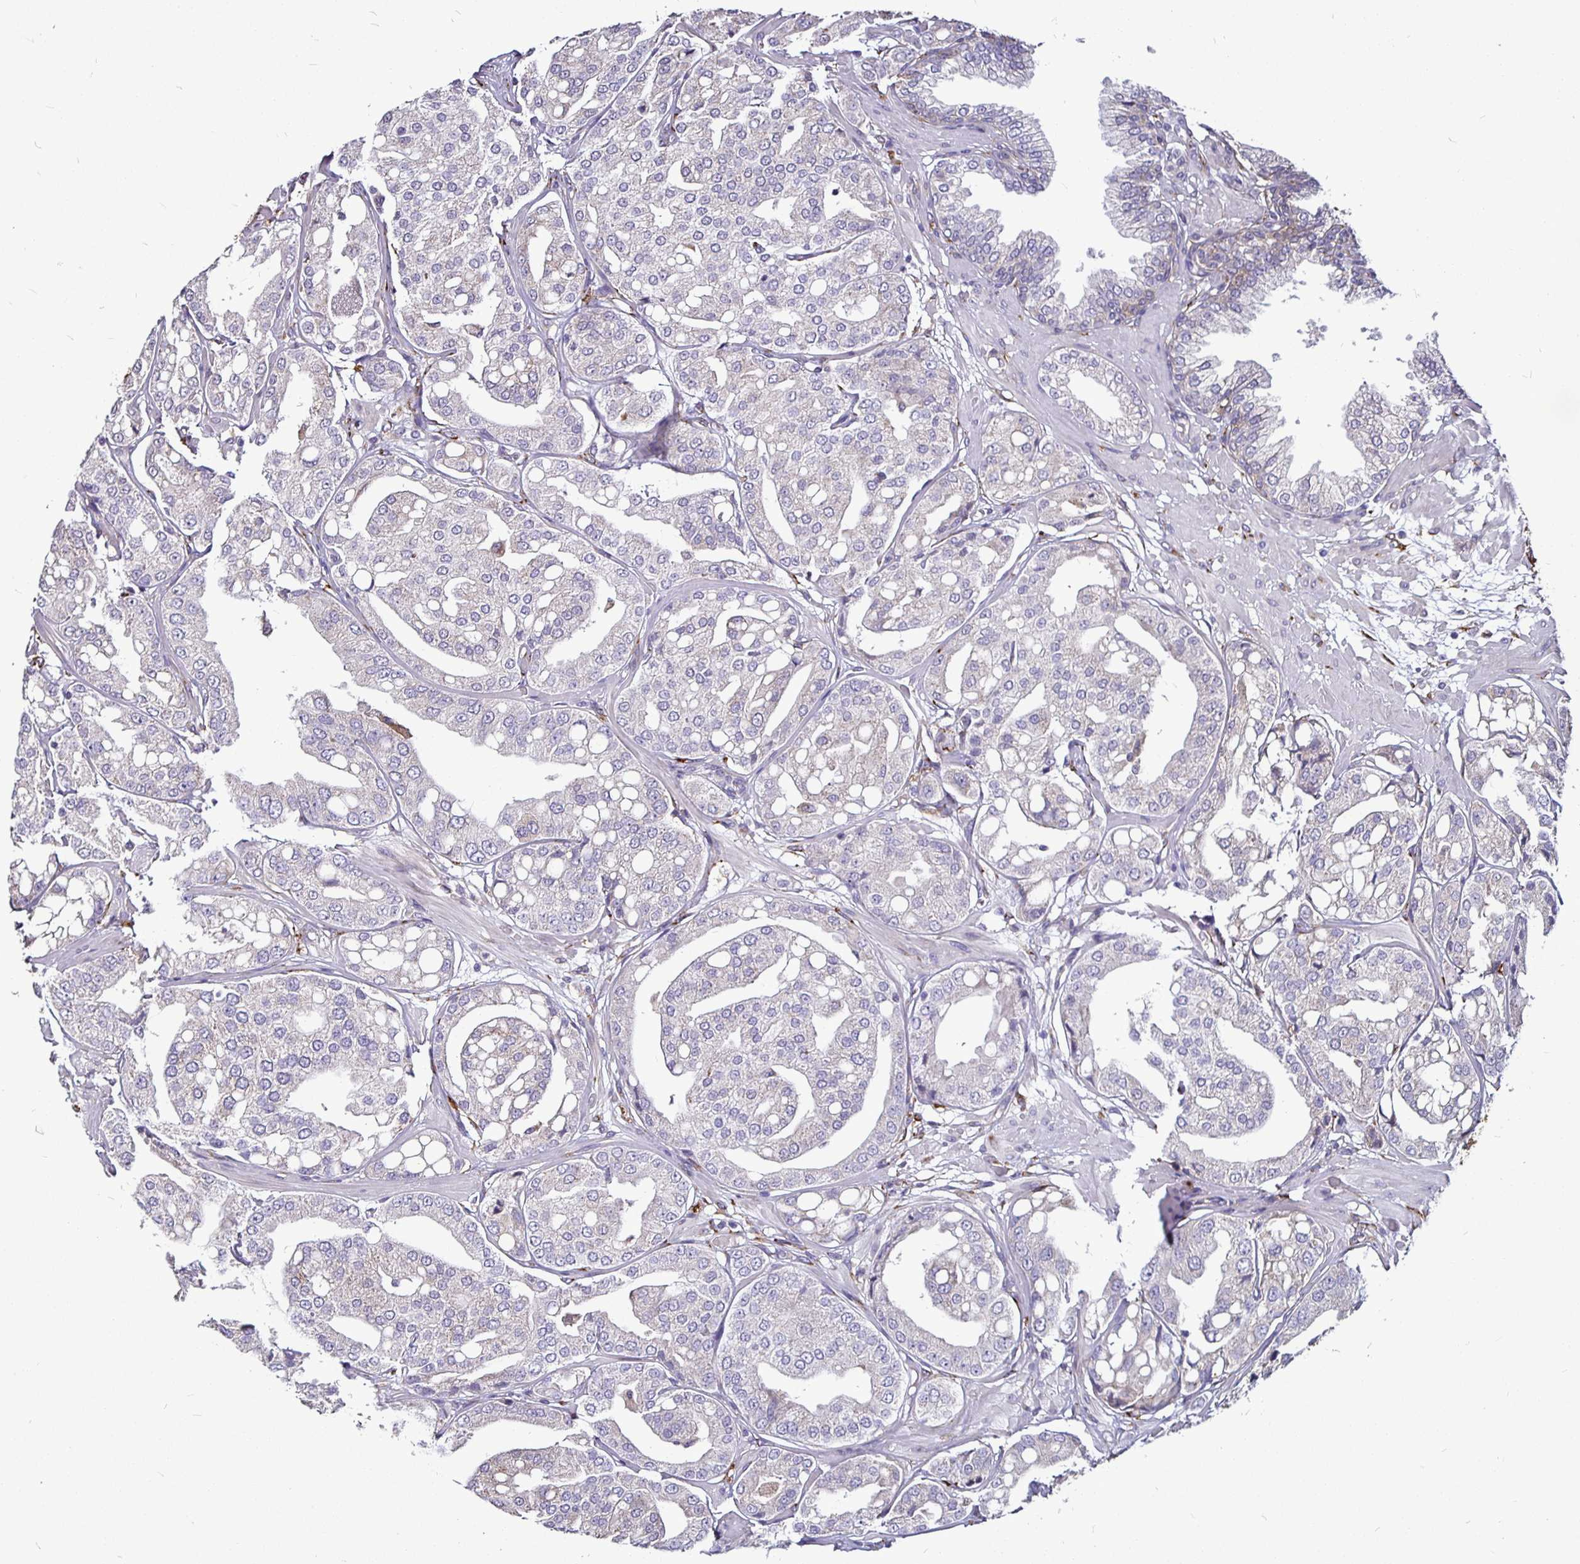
{"staining": {"intensity": "negative", "quantity": "none", "location": "none"}, "tissue": "renal cancer", "cell_type": "Tumor cells", "image_type": "cancer", "snomed": [{"axis": "morphology", "description": "Adenocarcinoma, NOS"}, {"axis": "topography", "description": "Urinary bladder"}], "caption": "Micrograph shows no significant protein staining in tumor cells of renal adenocarcinoma.", "gene": "P4HA2", "patient": {"sex": "male", "age": 61}}